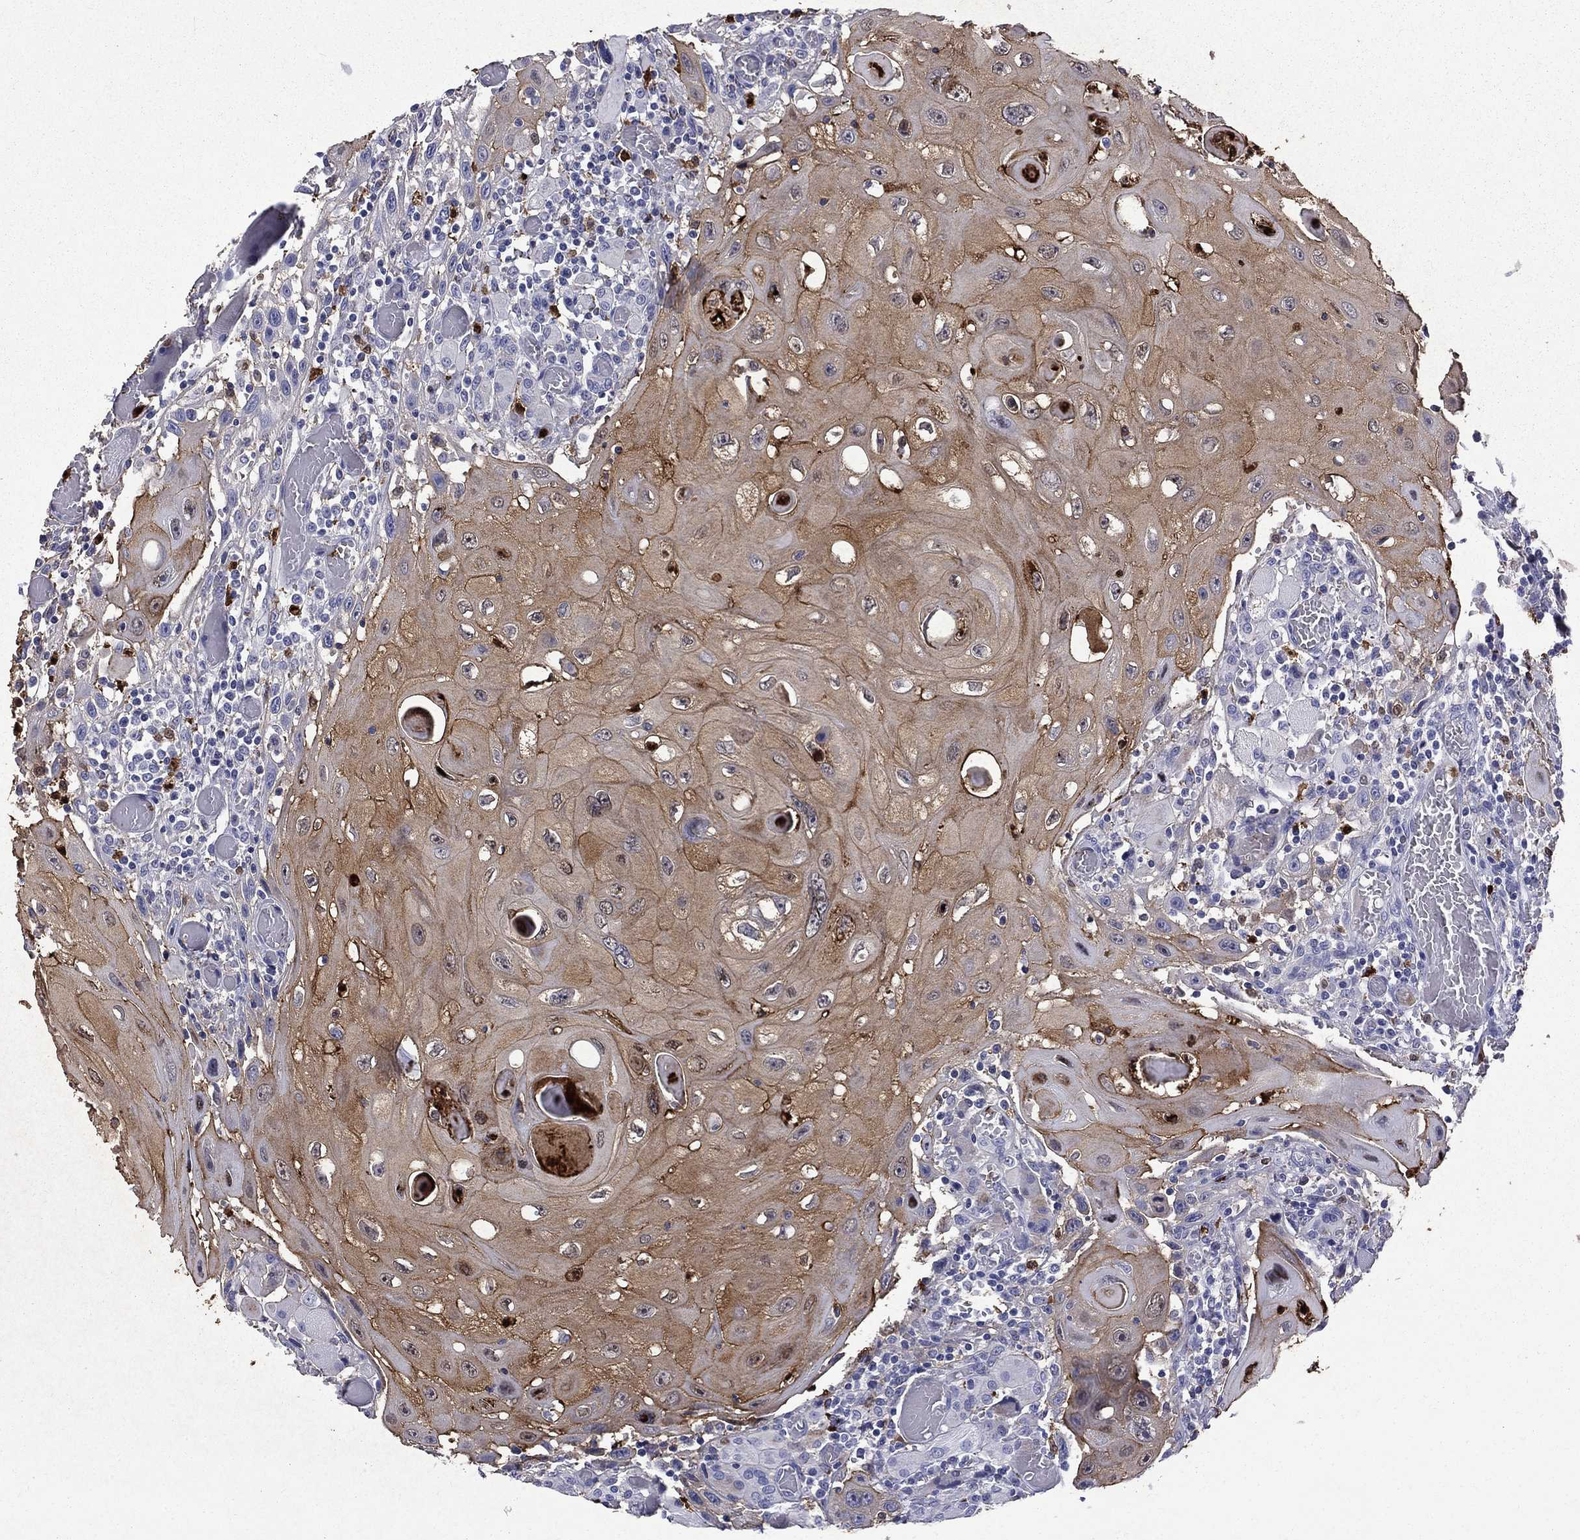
{"staining": {"intensity": "moderate", "quantity": "25%-75%", "location": "cytoplasmic/membranous"}, "tissue": "head and neck cancer", "cell_type": "Tumor cells", "image_type": "cancer", "snomed": [{"axis": "morphology", "description": "Normal tissue, NOS"}, {"axis": "morphology", "description": "Squamous cell carcinoma, NOS"}, {"axis": "topography", "description": "Oral tissue"}, {"axis": "topography", "description": "Head-Neck"}], "caption": "Immunohistochemistry (IHC) image of neoplastic tissue: head and neck cancer (squamous cell carcinoma) stained using IHC shows medium levels of moderate protein expression localized specifically in the cytoplasmic/membranous of tumor cells, appearing as a cytoplasmic/membranous brown color.", "gene": "TRIM29", "patient": {"sex": "male", "age": 71}}